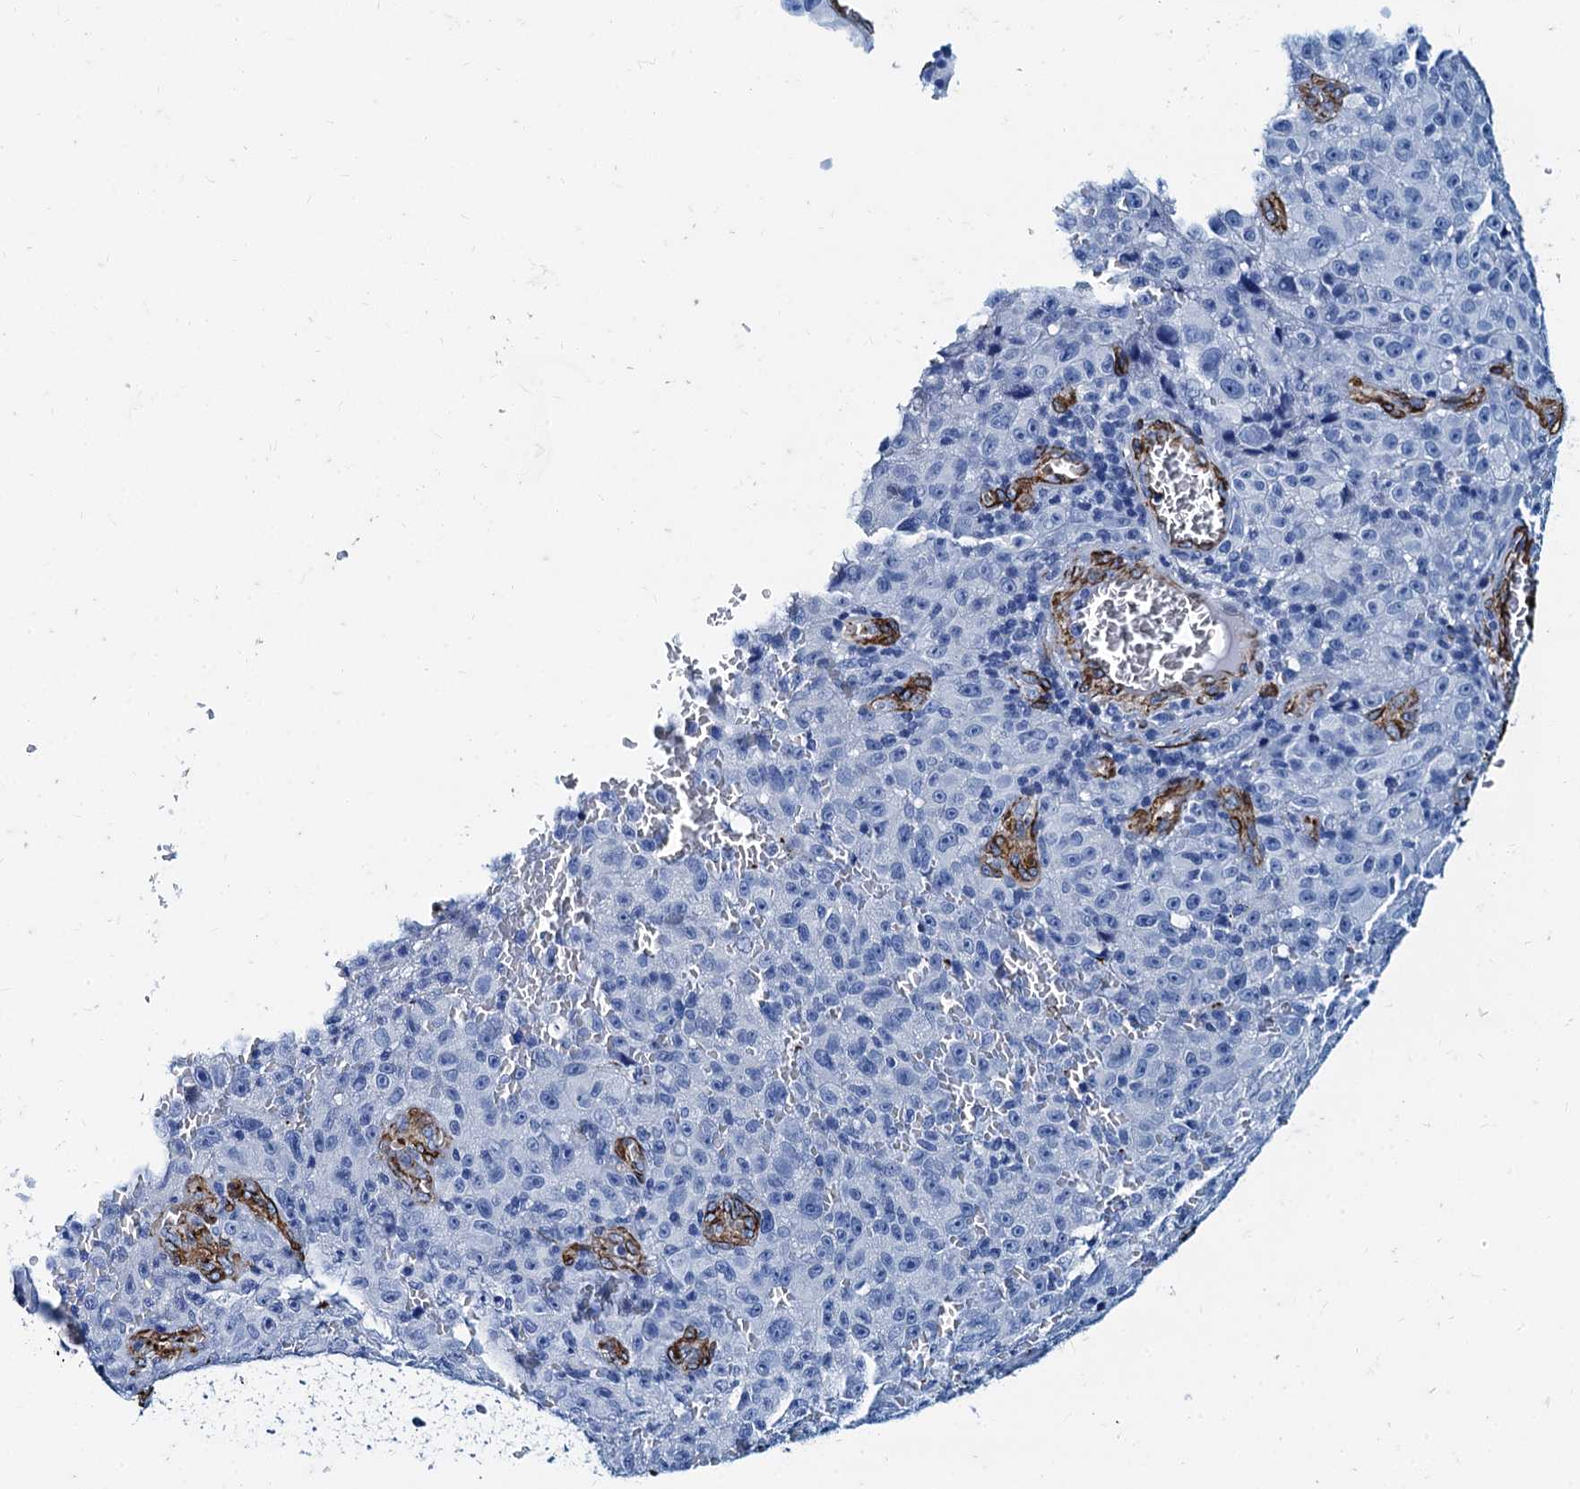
{"staining": {"intensity": "negative", "quantity": "none", "location": "none"}, "tissue": "melanoma", "cell_type": "Tumor cells", "image_type": "cancer", "snomed": [{"axis": "morphology", "description": "Malignant melanoma, NOS"}, {"axis": "topography", "description": "Skin"}], "caption": "This is a histopathology image of immunohistochemistry (IHC) staining of malignant melanoma, which shows no expression in tumor cells.", "gene": "CAVIN2", "patient": {"sex": "female", "age": 82}}